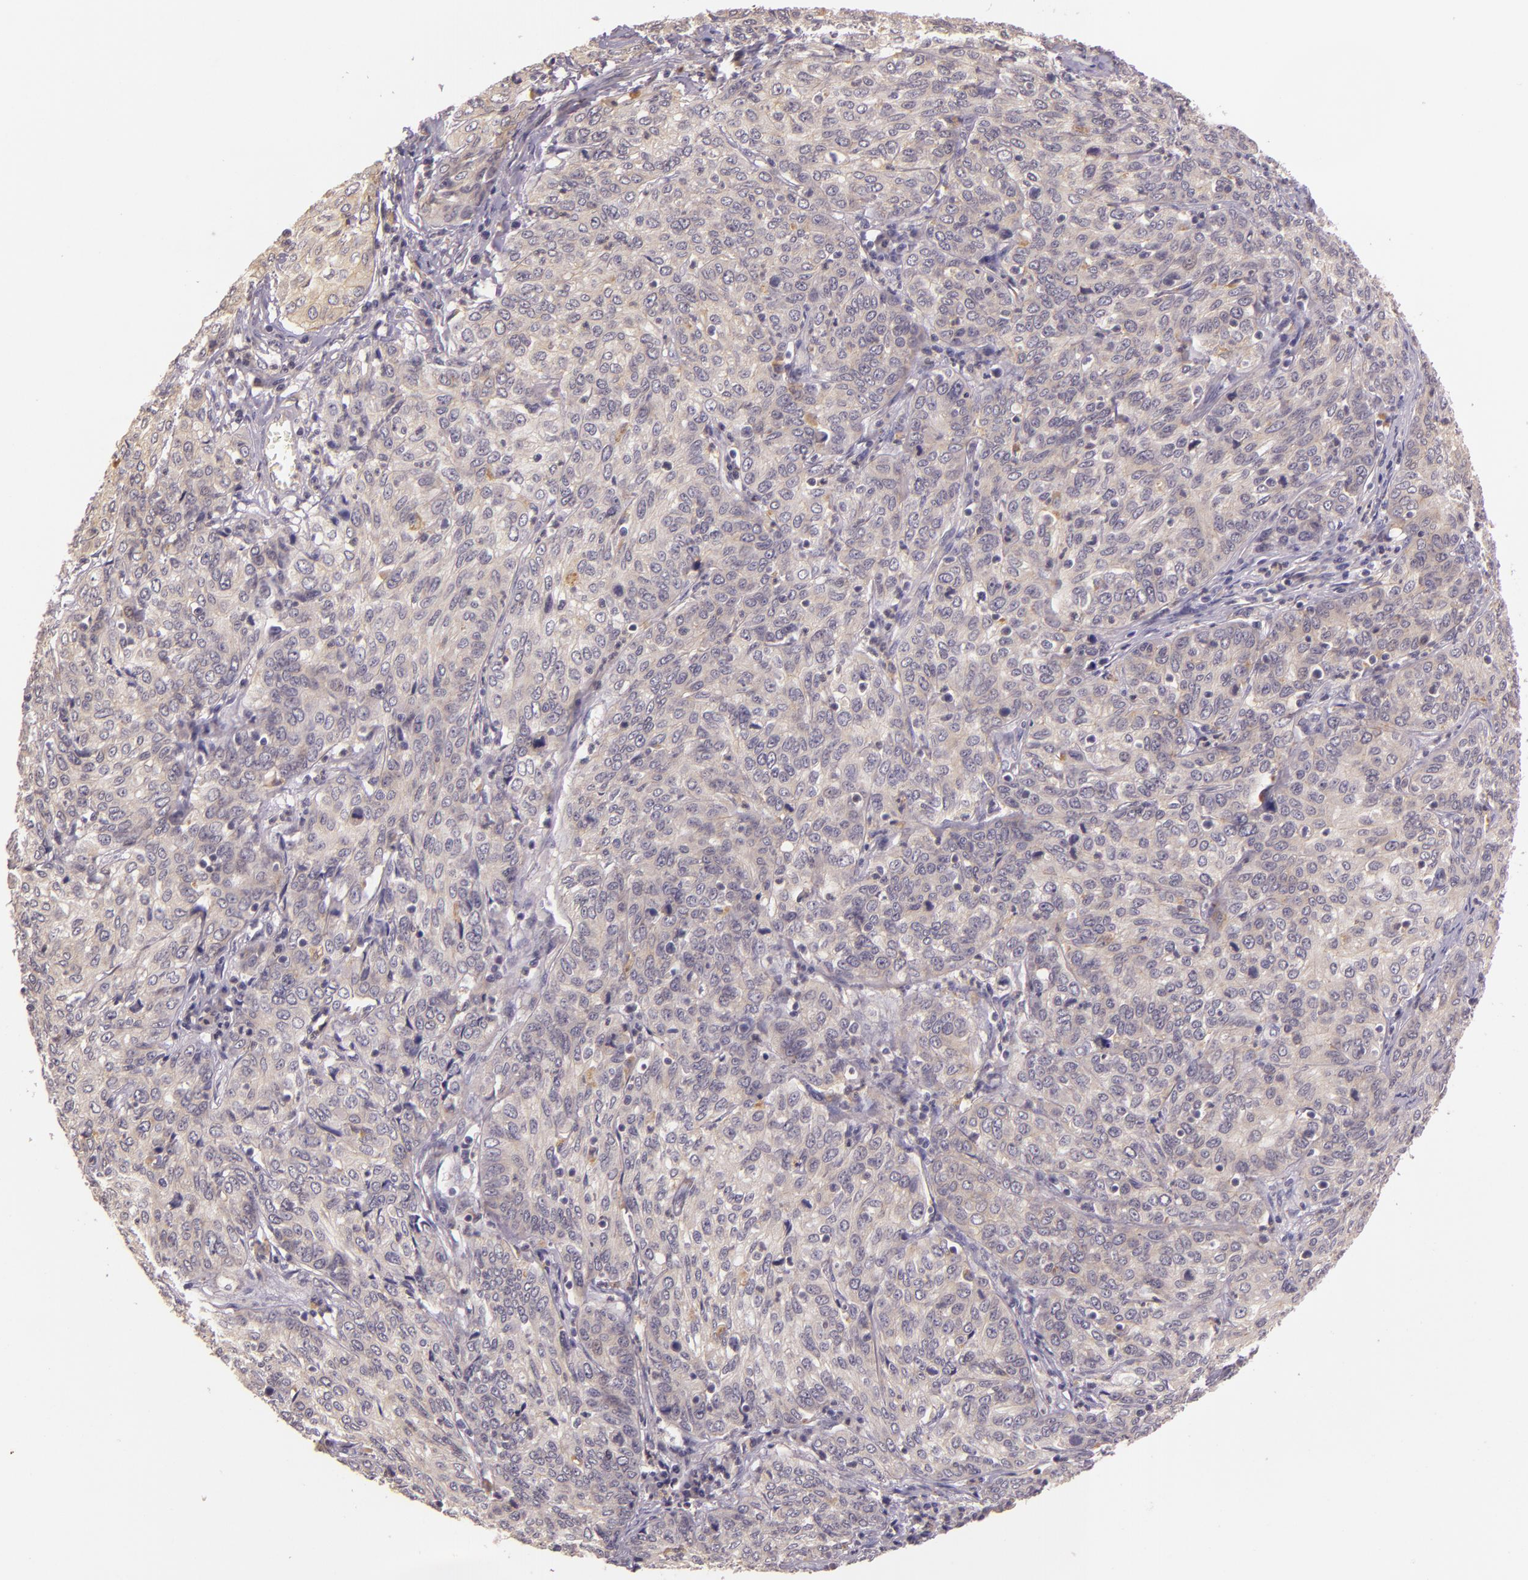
{"staining": {"intensity": "weak", "quantity": "25%-75%", "location": "cytoplasmic/membranous"}, "tissue": "cervical cancer", "cell_type": "Tumor cells", "image_type": "cancer", "snomed": [{"axis": "morphology", "description": "Squamous cell carcinoma, NOS"}, {"axis": "topography", "description": "Cervix"}], "caption": "A brown stain shows weak cytoplasmic/membranous staining of a protein in human squamous cell carcinoma (cervical) tumor cells.", "gene": "ARMH4", "patient": {"sex": "female", "age": 38}}